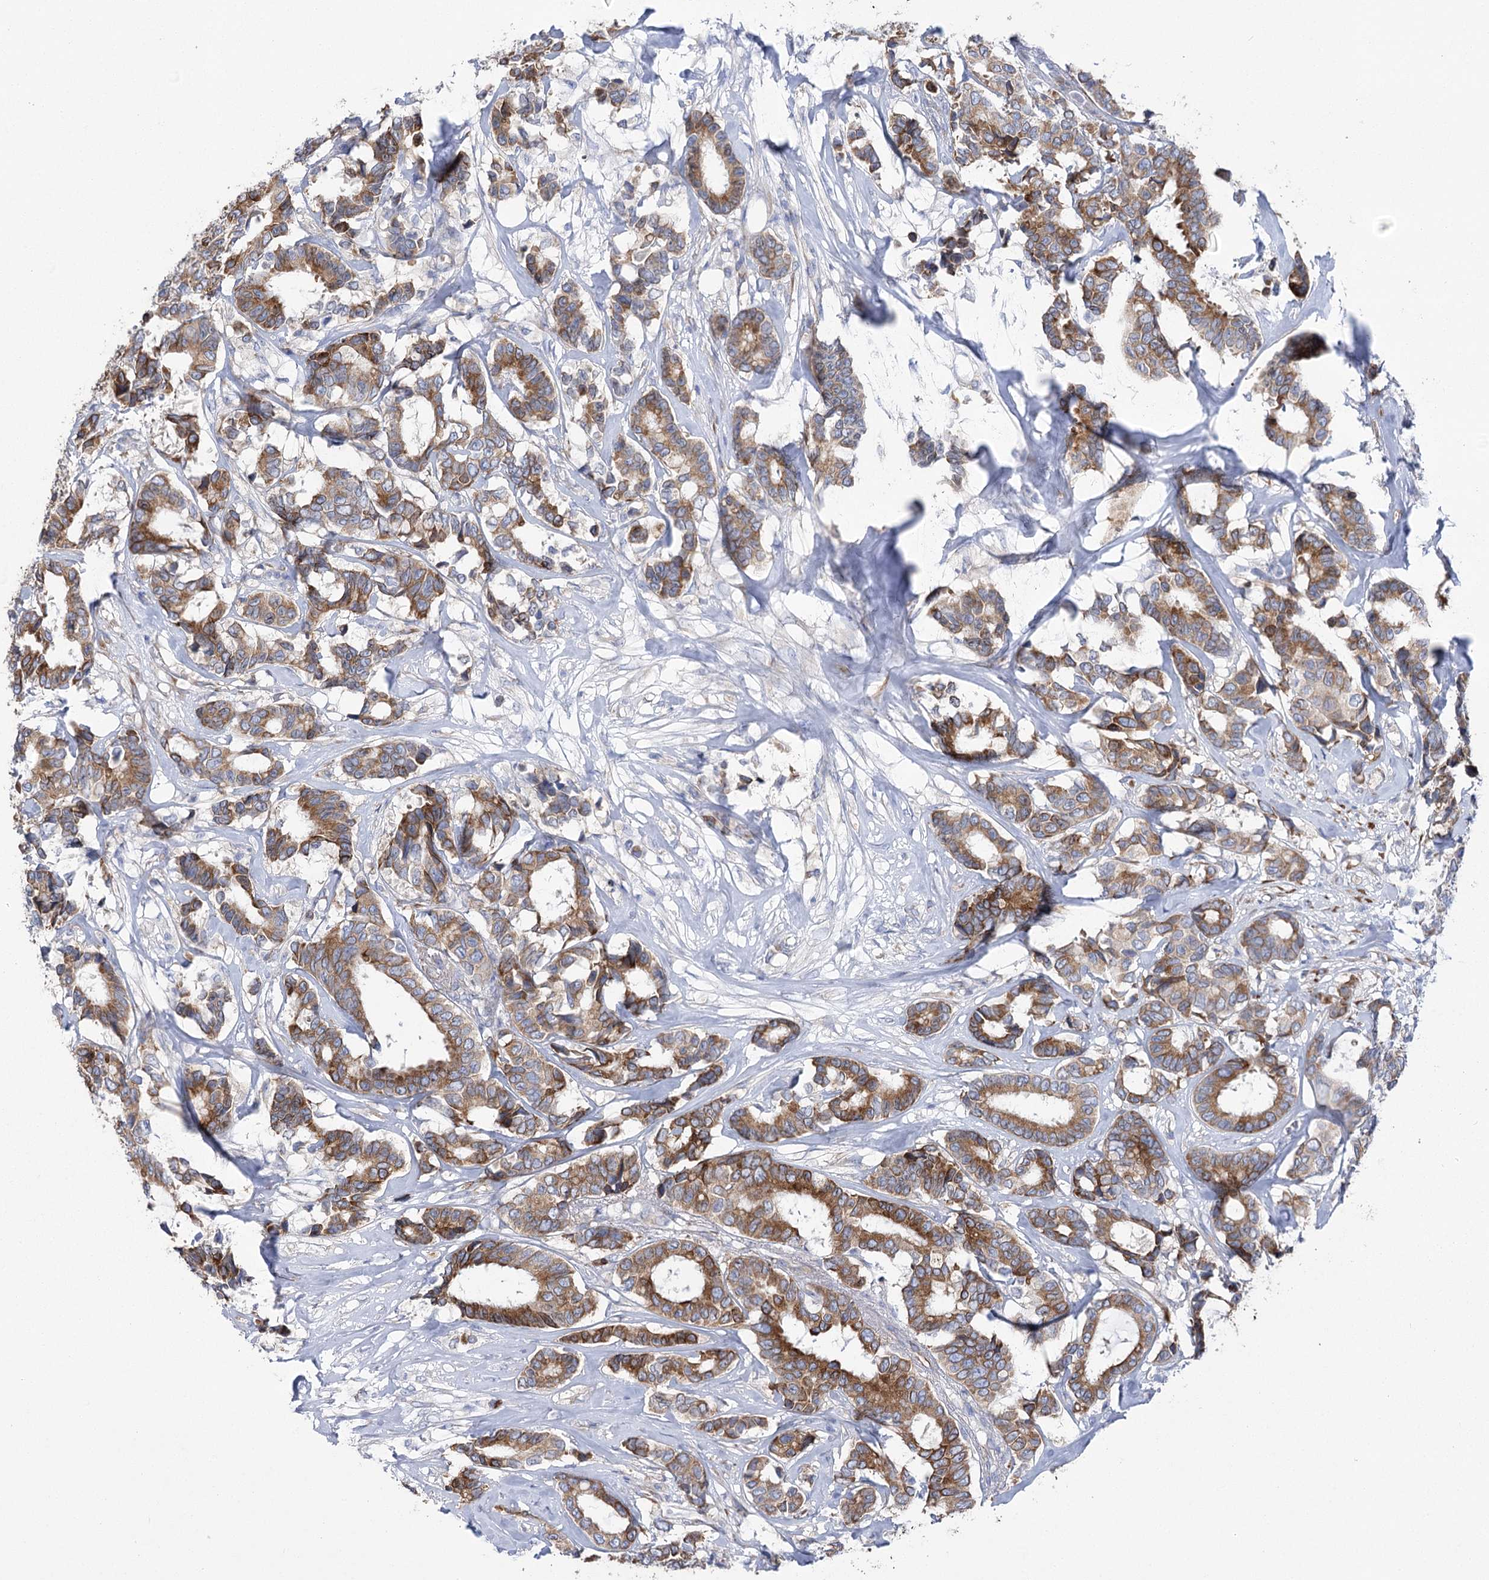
{"staining": {"intensity": "moderate", "quantity": ">75%", "location": "cytoplasmic/membranous"}, "tissue": "breast cancer", "cell_type": "Tumor cells", "image_type": "cancer", "snomed": [{"axis": "morphology", "description": "Duct carcinoma"}, {"axis": "topography", "description": "Breast"}], "caption": "Immunohistochemical staining of invasive ductal carcinoma (breast) reveals medium levels of moderate cytoplasmic/membranous protein positivity in about >75% of tumor cells.", "gene": "YTHDC2", "patient": {"sex": "female", "age": 87}}